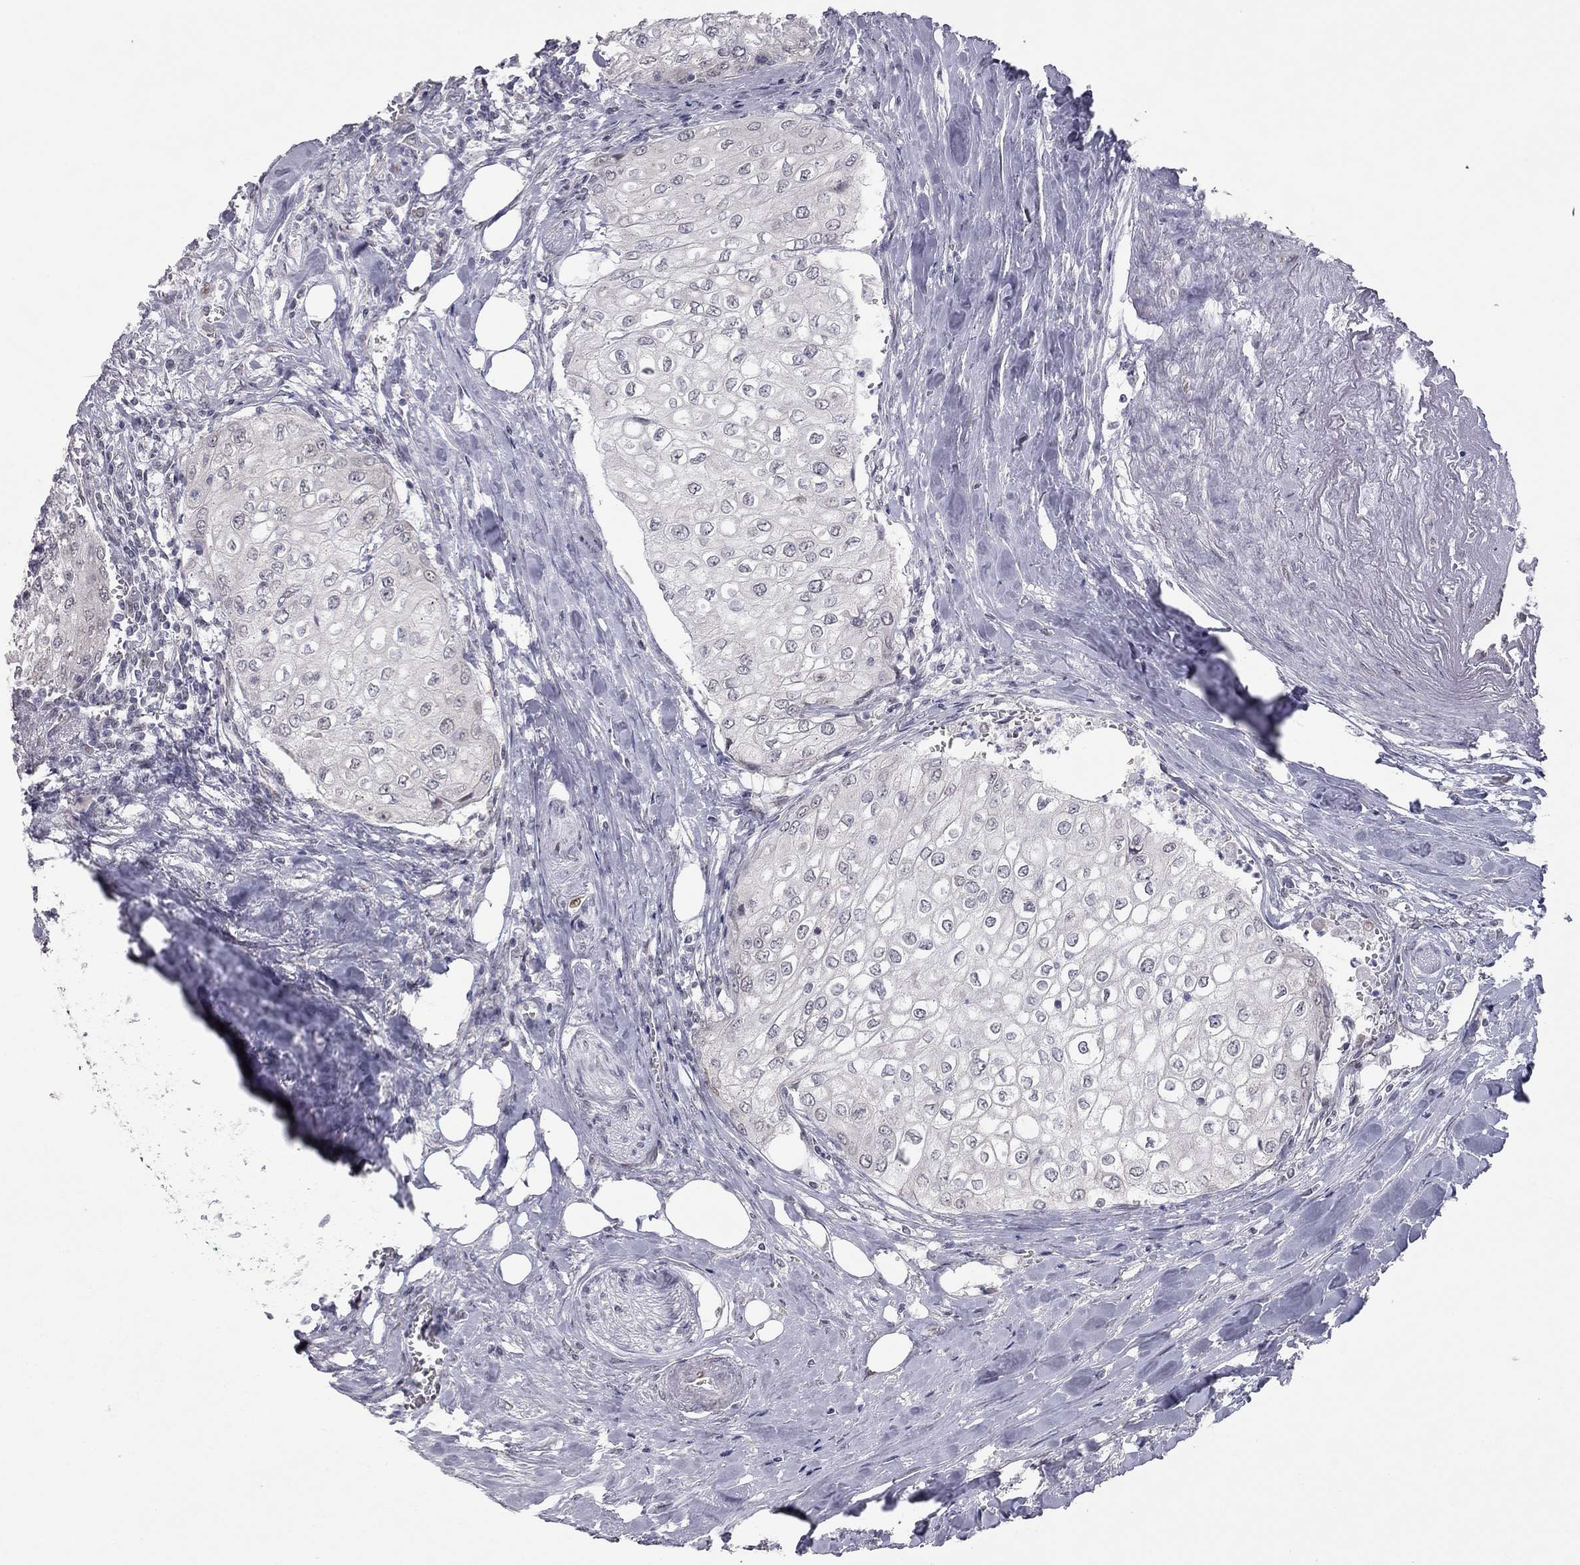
{"staining": {"intensity": "negative", "quantity": "none", "location": "none"}, "tissue": "urothelial cancer", "cell_type": "Tumor cells", "image_type": "cancer", "snomed": [{"axis": "morphology", "description": "Urothelial carcinoma, High grade"}, {"axis": "topography", "description": "Urinary bladder"}], "caption": "High power microscopy image of an IHC image of urothelial carcinoma (high-grade), revealing no significant positivity in tumor cells.", "gene": "MC3R", "patient": {"sex": "male", "age": 62}}